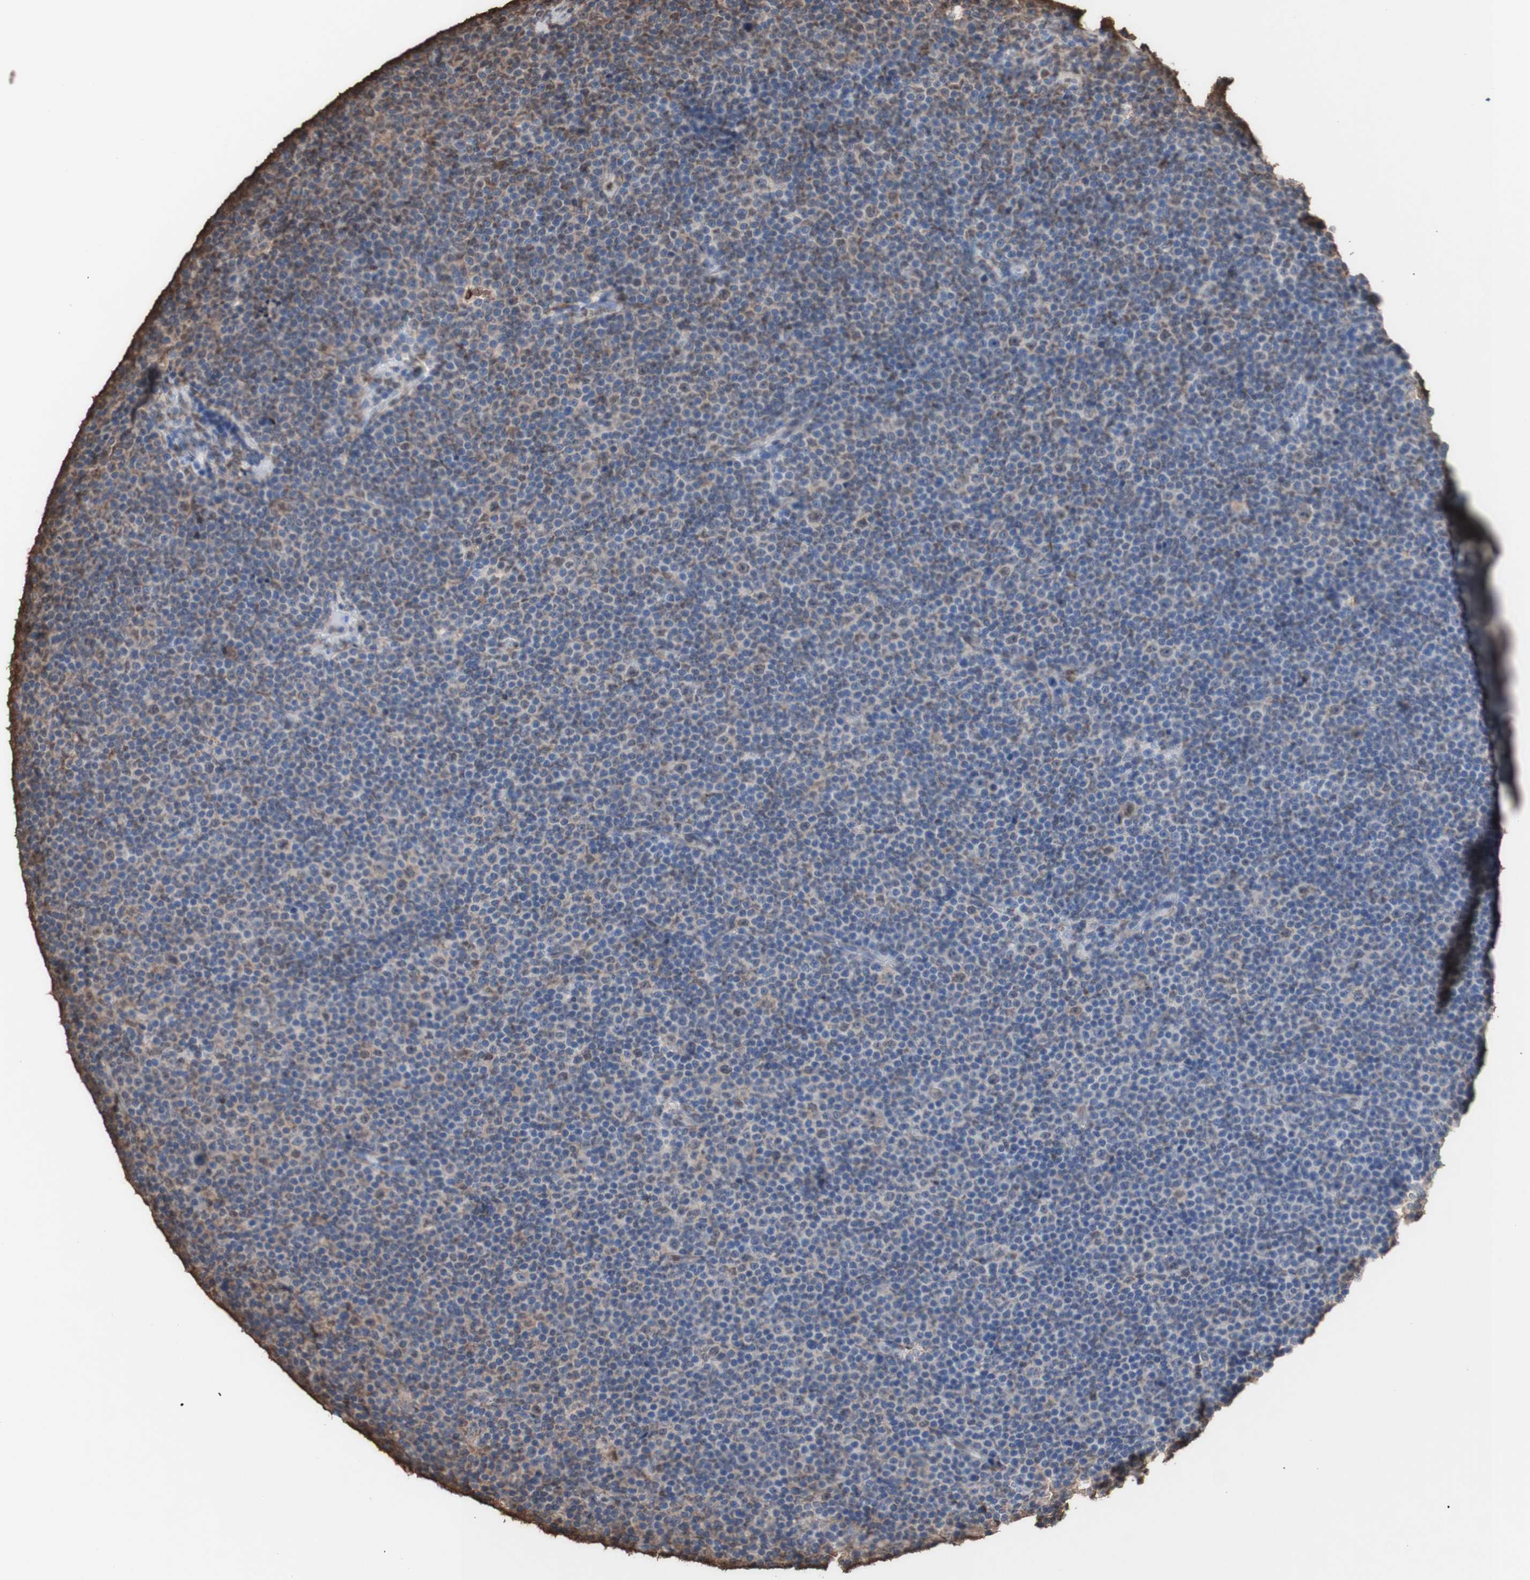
{"staining": {"intensity": "weak", "quantity": "25%-75%", "location": "cytoplasmic/membranous,nuclear"}, "tissue": "lymphoma", "cell_type": "Tumor cells", "image_type": "cancer", "snomed": [{"axis": "morphology", "description": "Malignant lymphoma, non-Hodgkin's type, Low grade"}, {"axis": "topography", "description": "Lymph node"}], "caption": "Immunohistochemistry histopathology image of human low-grade malignant lymphoma, non-Hodgkin's type stained for a protein (brown), which shows low levels of weak cytoplasmic/membranous and nuclear staining in about 25%-75% of tumor cells.", "gene": "PIDD1", "patient": {"sex": "female", "age": 67}}